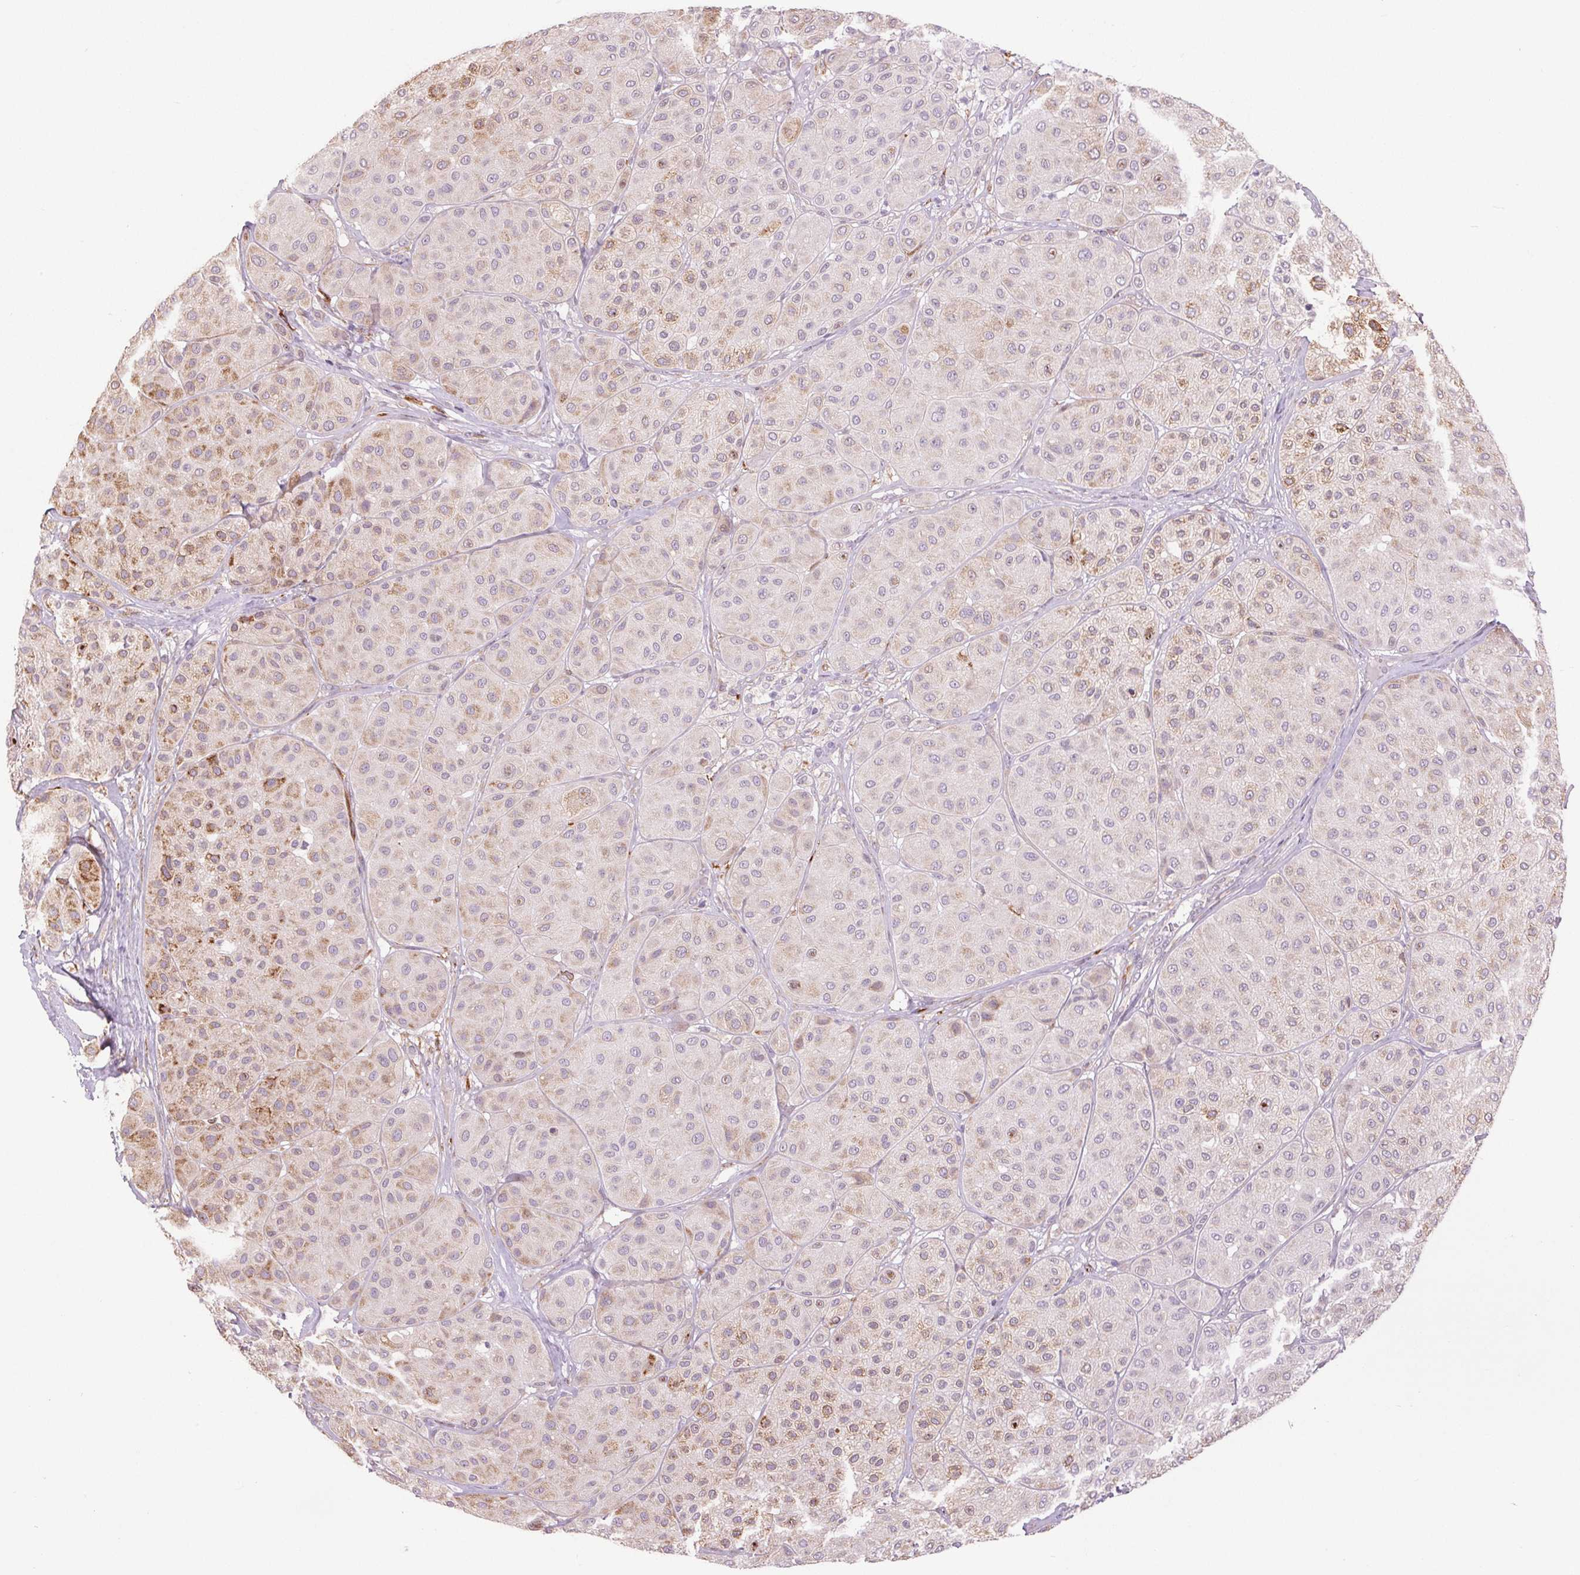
{"staining": {"intensity": "weak", "quantity": "25%-75%", "location": "cytoplasmic/membranous"}, "tissue": "melanoma", "cell_type": "Tumor cells", "image_type": "cancer", "snomed": [{"axis": "morphology", "description": "Malignant melanoma, Metastatic site"}, {"axis": "topography", "description": "Smooth muscle"}], "caption": "Weak cytoplasmic/membranous positivity is present in about 25%-75% of tumor cells in melanoma. The staining is performed using DAB brown chromogen to label protein expression. The nuclei are counter-stained blue using hematoxylin.", "gene": "METTL17", "patient": {"sex": "male", "age": 41}}